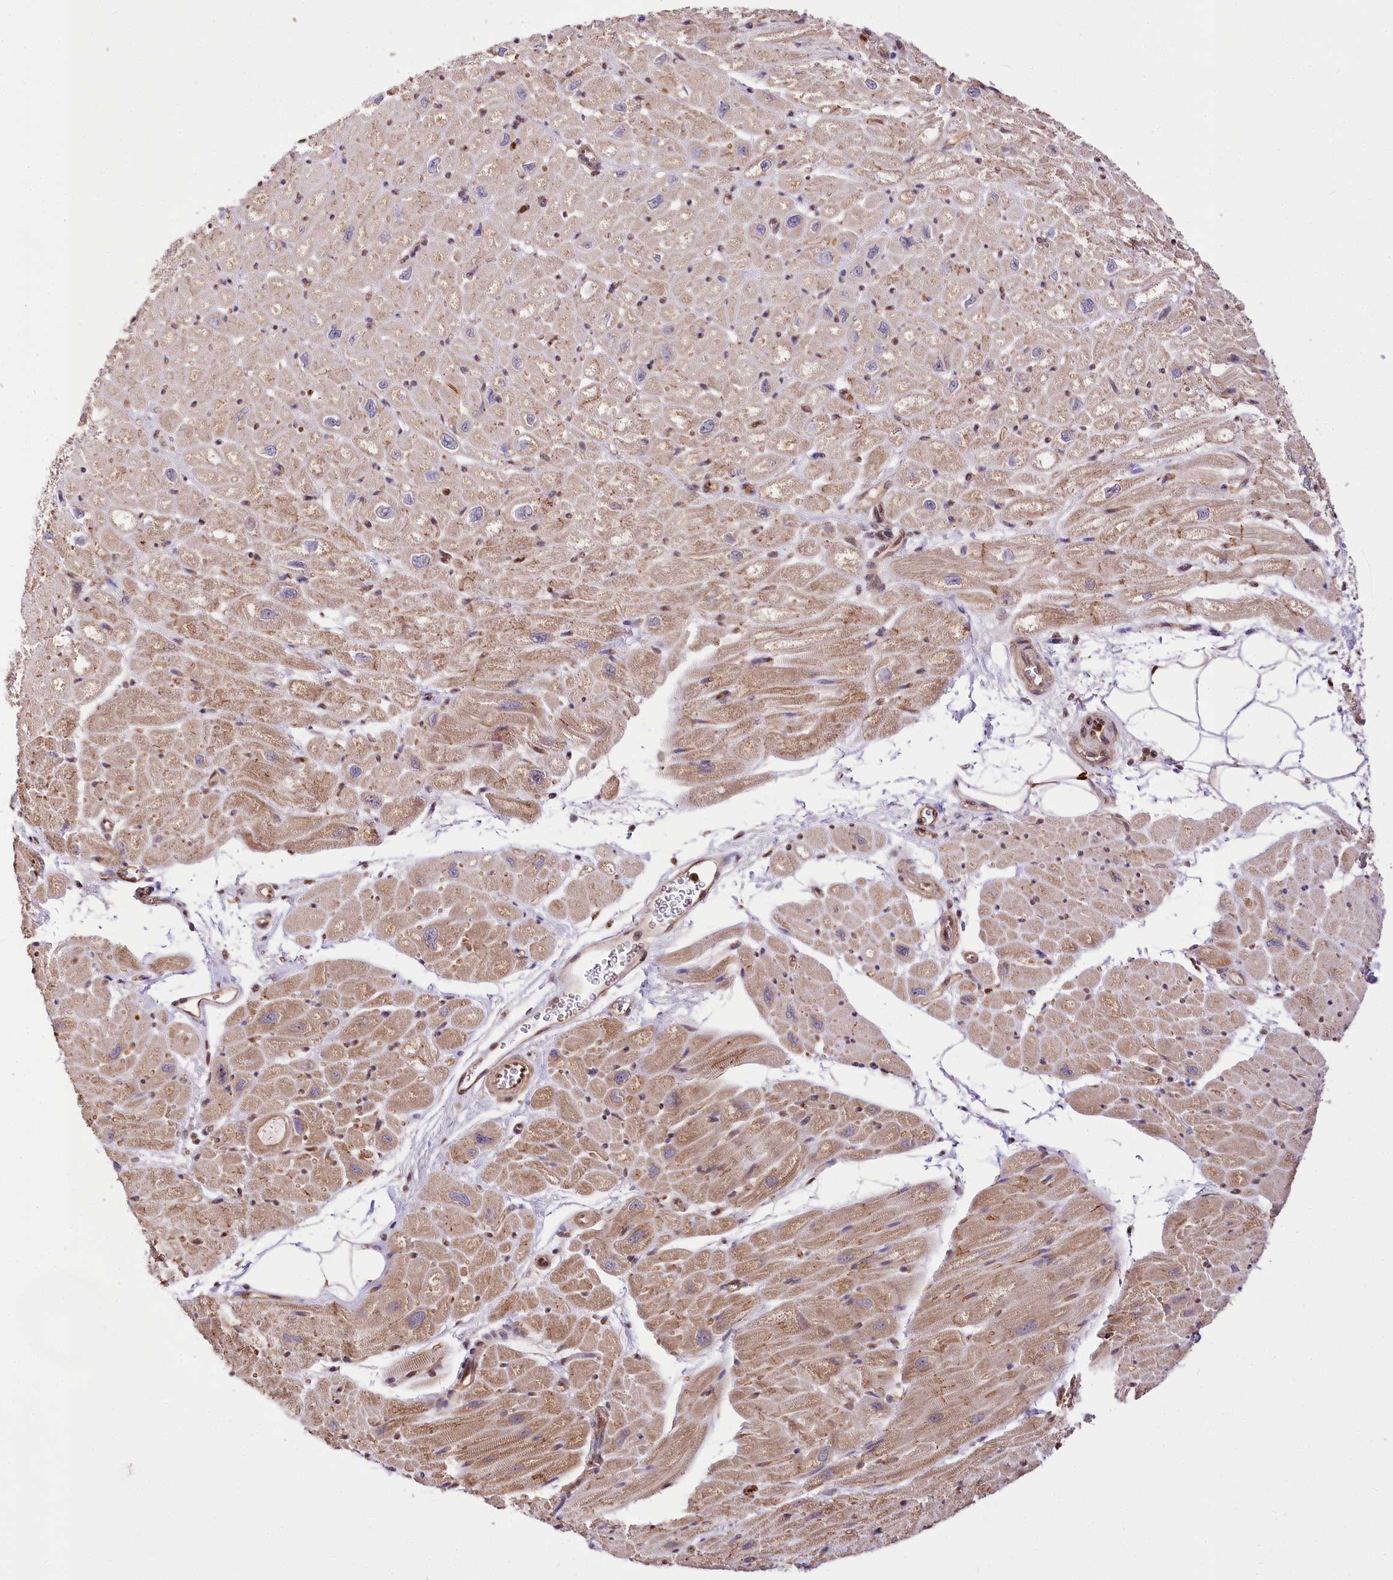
{"staining": {"intensity": "moderate", "quantity": ">75%", "location": "cytoplasmic/membranous"}, "tissue": "heart muscle", "cell_type": "Cardiomyocytes", "image_type": "normal", "snomed": [{"axis": "morphology", "description": "Normal tissue, NOS"}, {"axis": "topography", "description": "Heart"}], "caption": "IHC (DAB) staining of unremarkable heart muscle displays moderate cytoplasmic/membranous protein positivity in approximately >75% of cardiomyocytes. The protein is stained brown, and the nuclei are stained in blue (DAB IHC with brightfield microscopy, high magnification).", "gene": "GNL3L", "patient": {"sex": "male", "age": 50}}